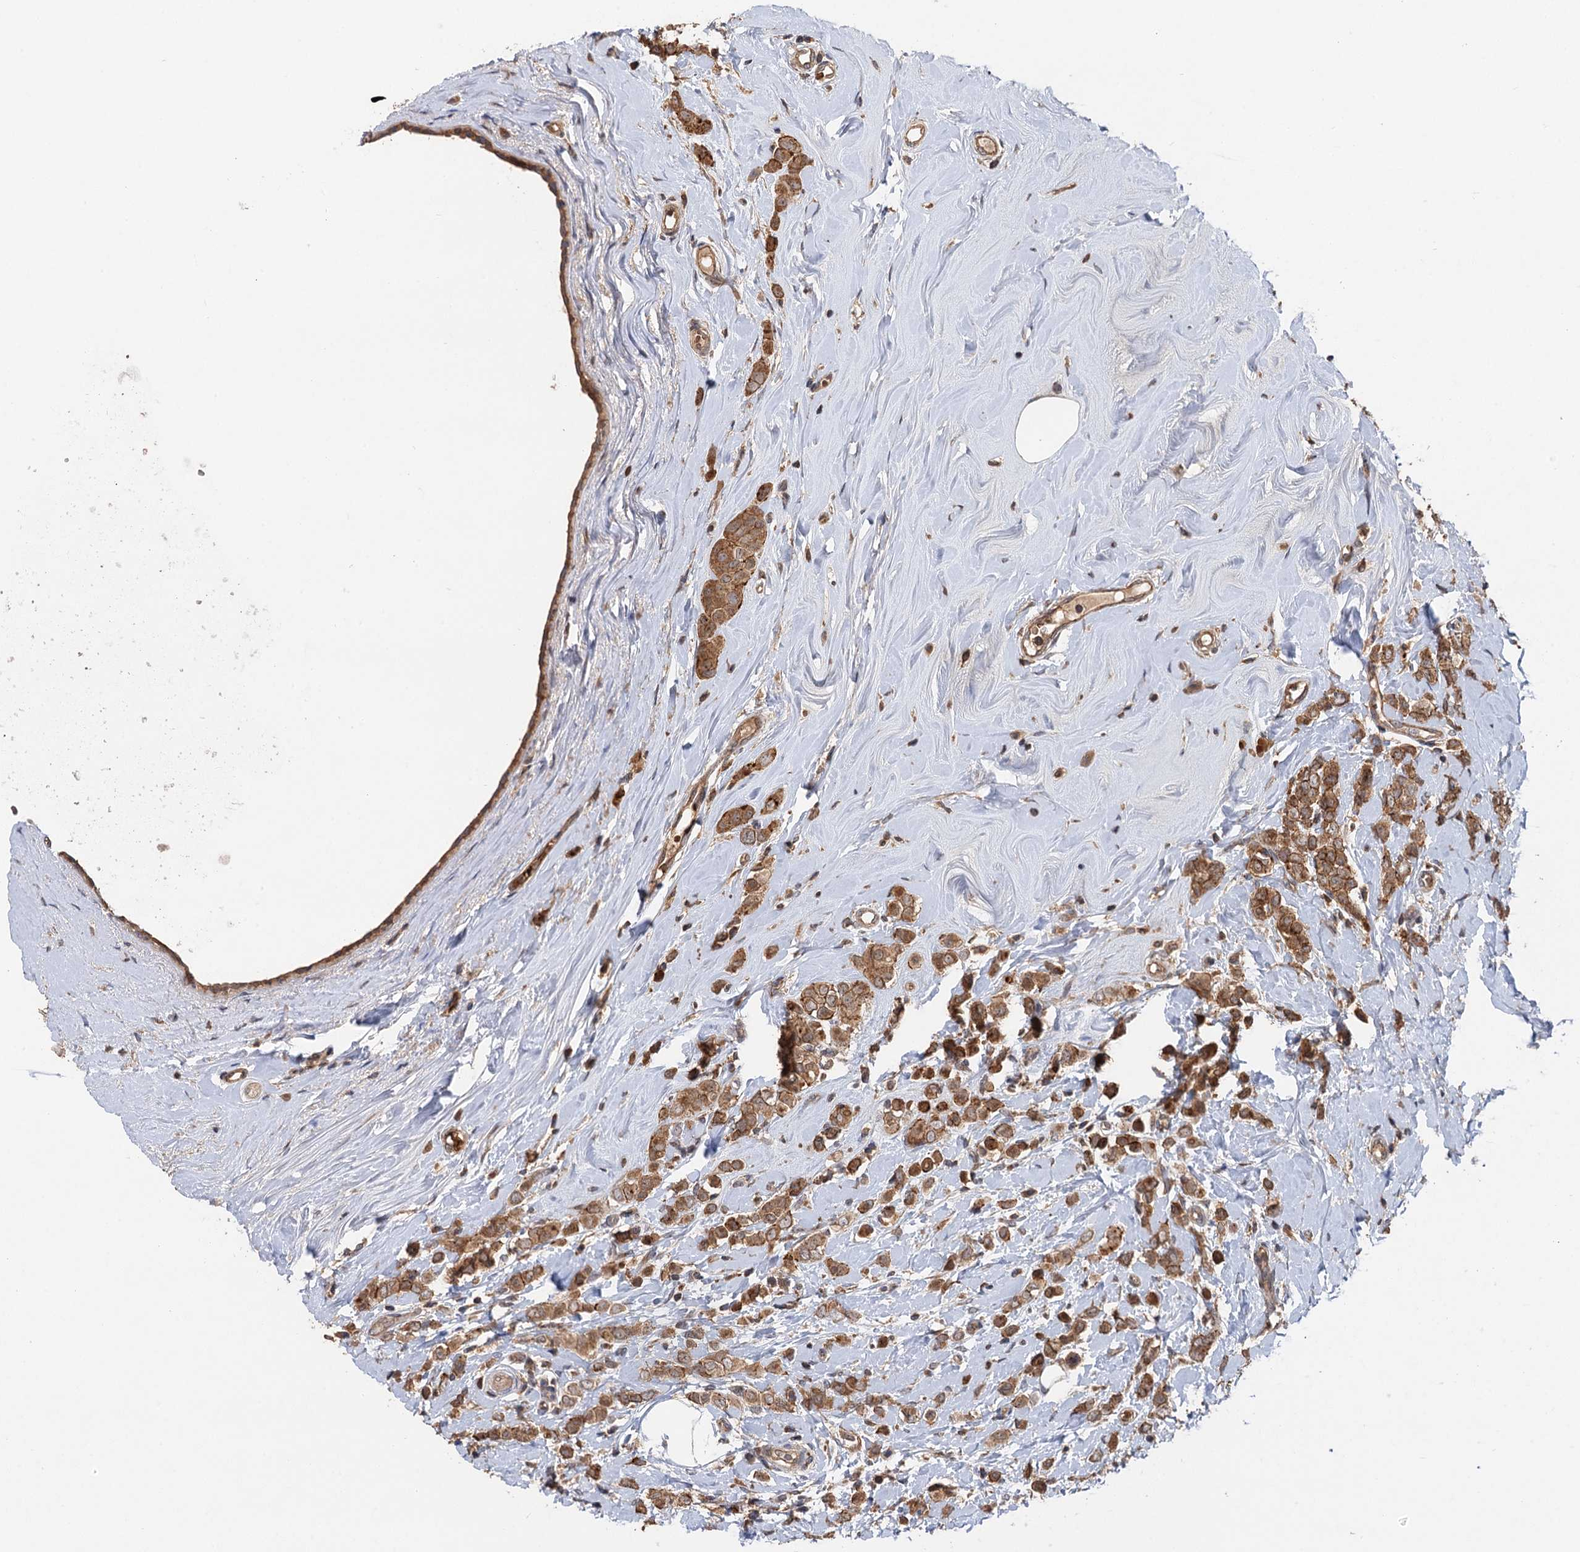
{"staining": {"intensity": "moderate", "quantity": ">75%", "location": "cytoplasmic/membranous"}, "tissue": "breast cancer", "cell_type": "Tumor cells", "image_type": "cancer", "snomed": [{"axis": "morphology", "description": "Lobular carcinoma"}, {"axis": "topography", "description": "Breast"}], "caption": "Breast cancer (lobular carcinoma) stained with DAB (3,3'-diaminobenzidine) immunohistochemistry (IHC) displays medium levels of moderate cytoplasmic/membranous positivity in approximately >75% of tumor cells.", "gene": "SNX32", "patient": {"sex": "female", "age": 47}}